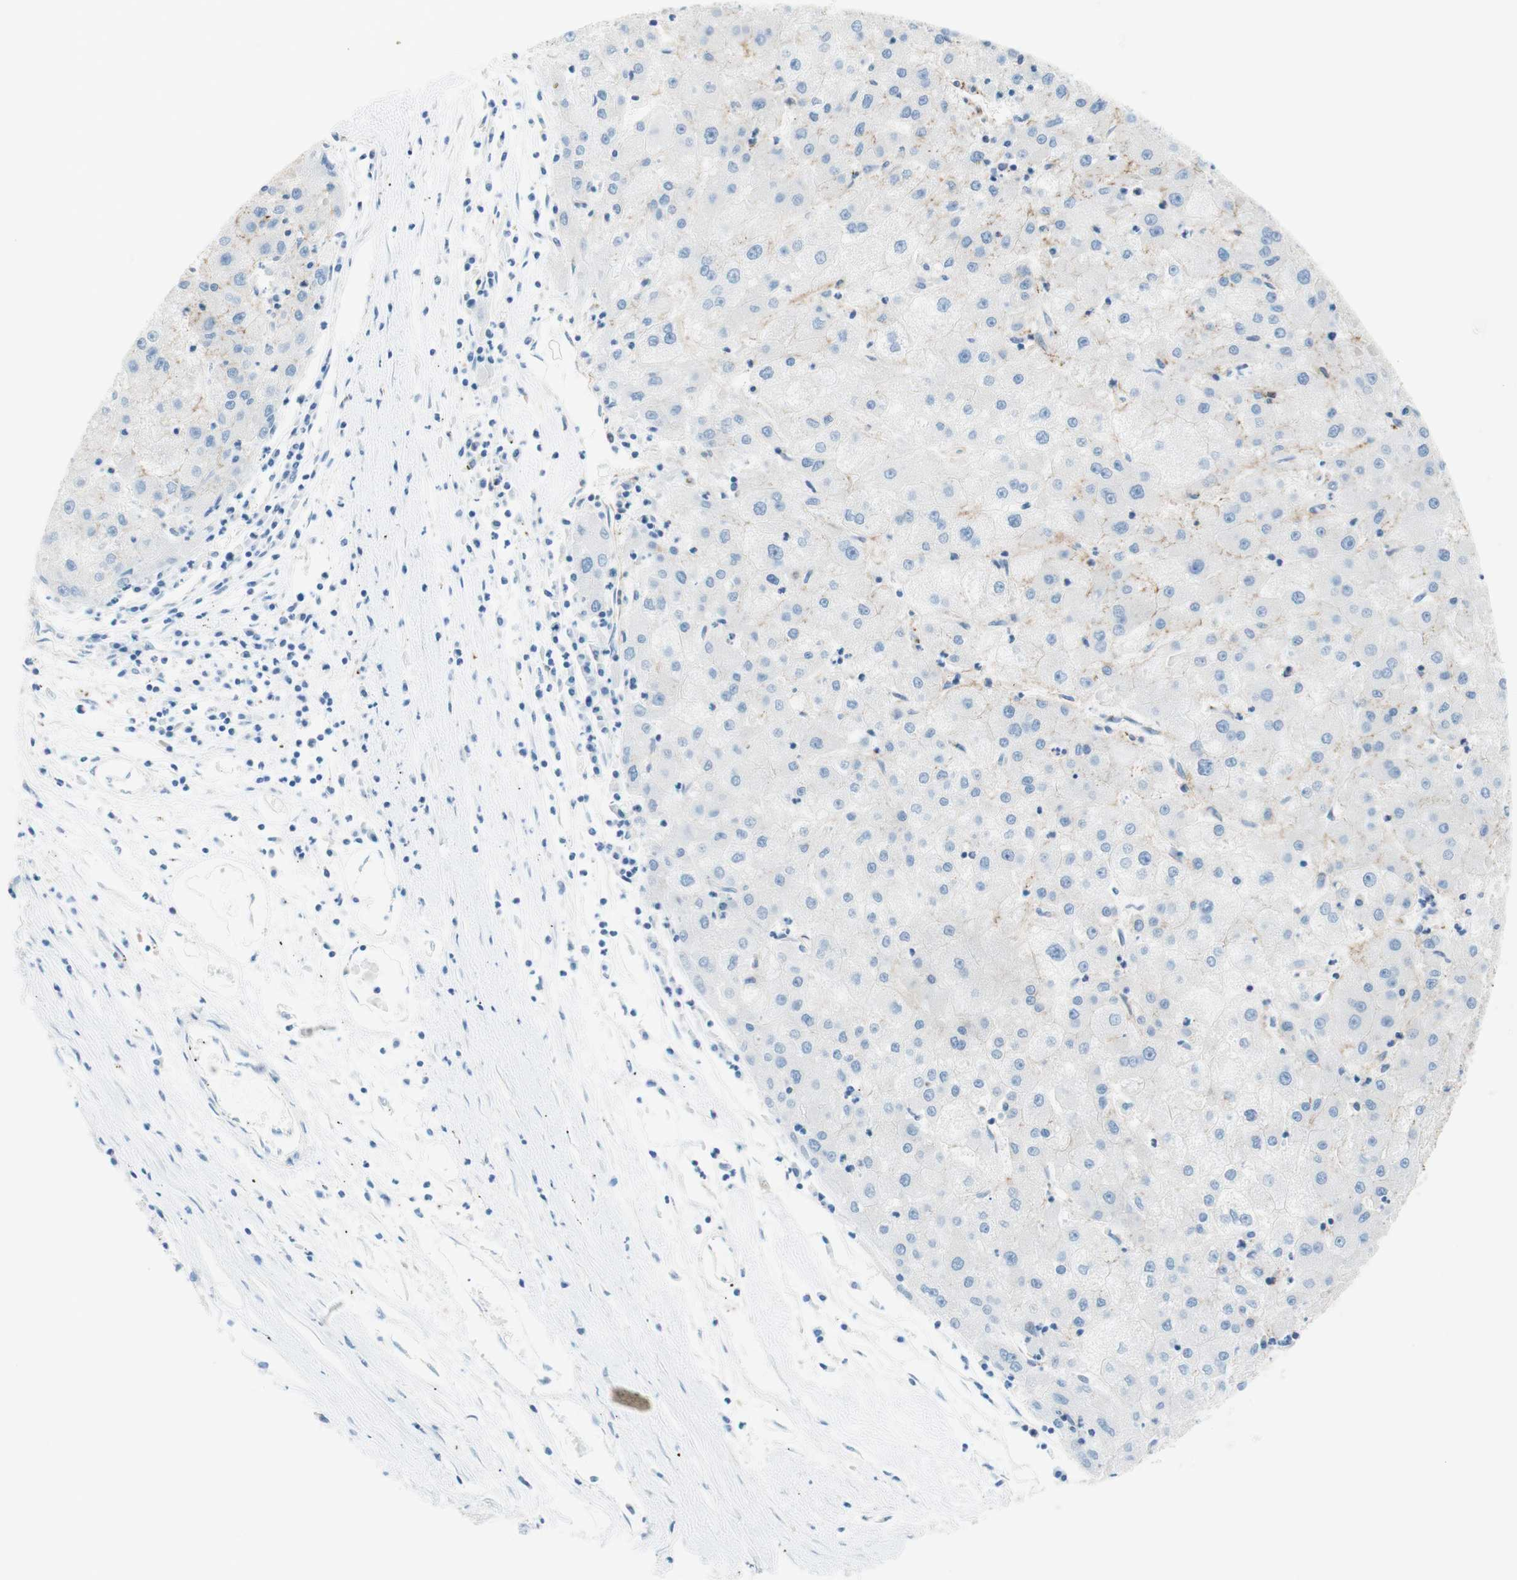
{"staining": {"intensity": "negative", "quantity": "none", "location": "none"}, "tissue": "liver cancer", "cell_type": "Tumor cells", "image_type": "cancer", "snomed": [{"axis": "morphology", "description": "Carcinoma, Hepatocellular, NOS"}, {"axis": "topography", "description": "Liver"}], "caption": "Immunohistochemical staining of human hepatocellular carcinoma (liver) displays no significant positivity in tumor cells.", "gene": "VPS26A", "patient": {"sex": "male", "age": 72}}